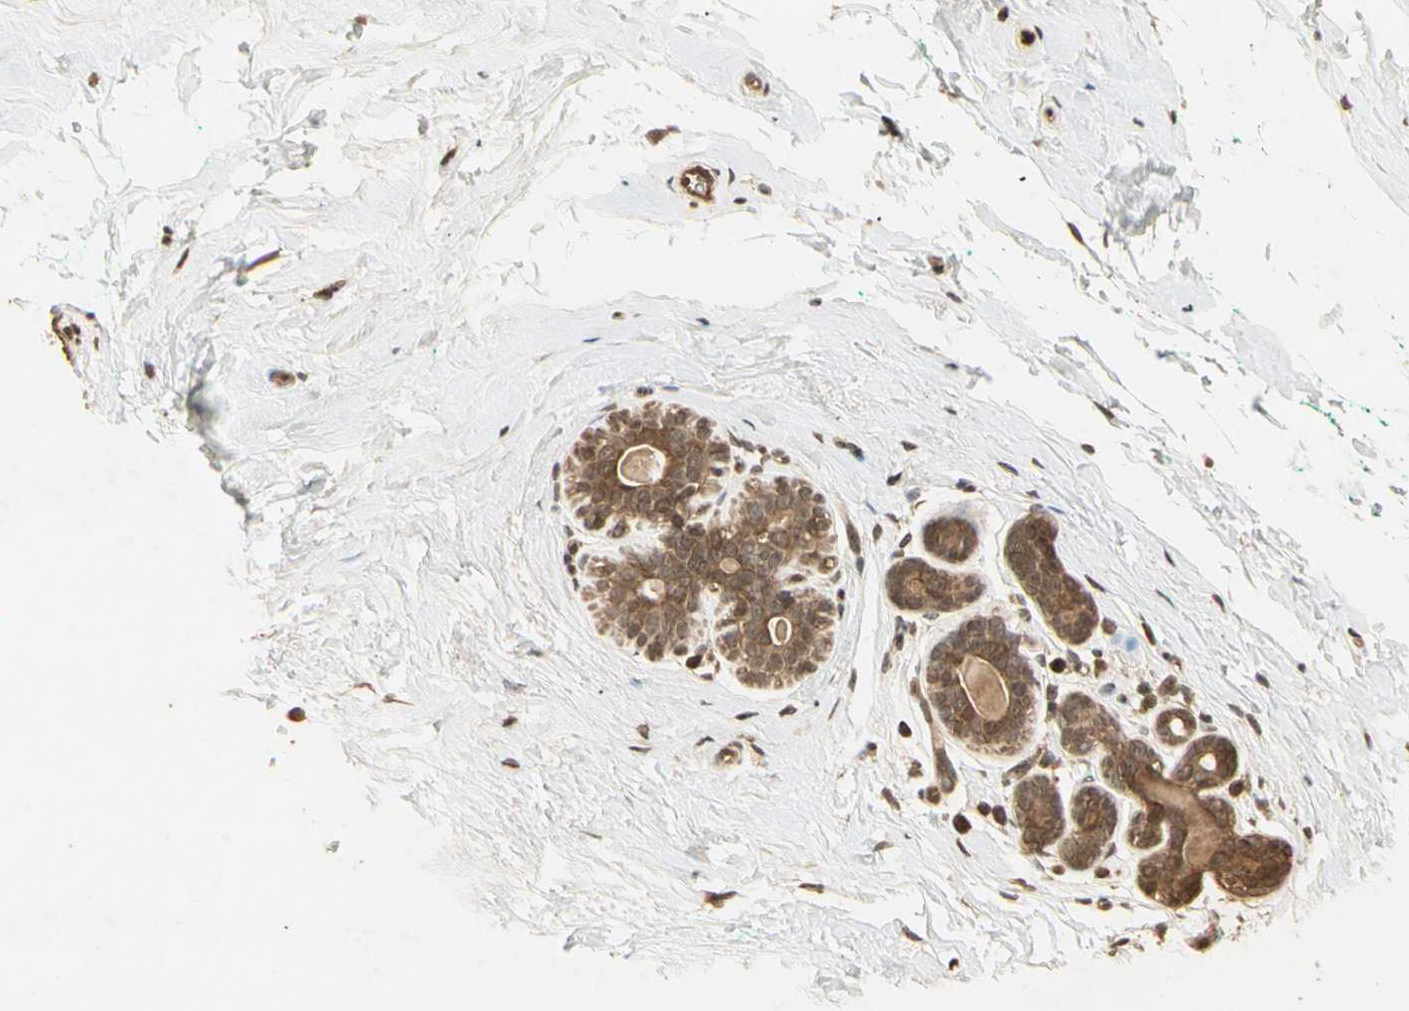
{"staining": {"intensity": "moderate", "quantity": ">75%", "location": "cytoplasmic/membranous,nuclear"}, "tissue": "breast", "cell_type": "Adipocytes", "image_type": "normal", "snomed": [{"axis": "morphology", "description": "Normal tissue, NOS"}, {"axis": "topography", "description": "Breast"}], "caption": "This is an image of immunohistochemistry staining of normal breast, which shows moderate expression in the cytoplasmic/membranous,nuclear of adipocytes.", "gene": "RFFL", "patient": {"sex": "female", "age": 52}}